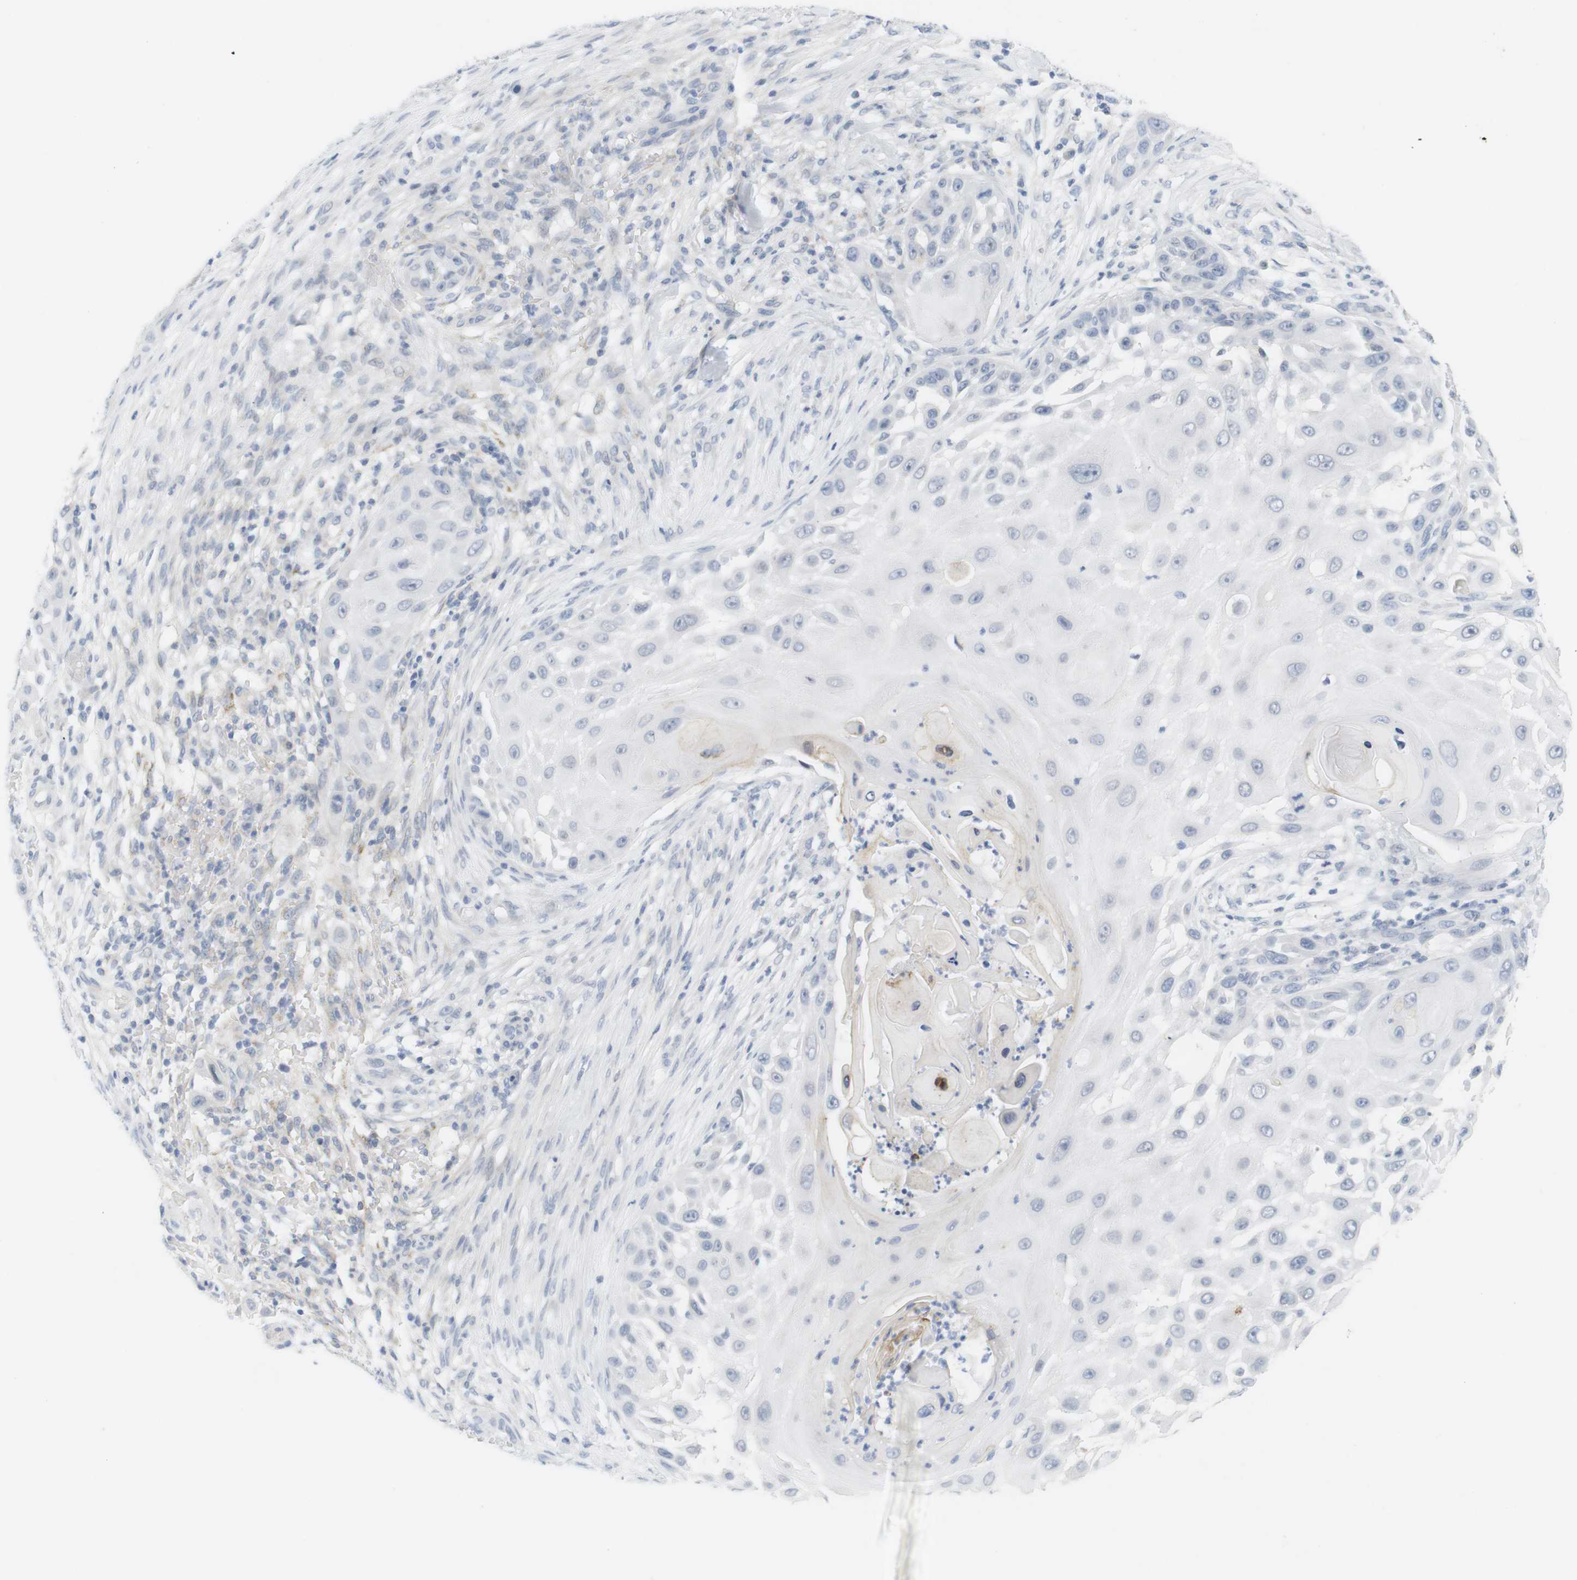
{"staining": {"intensity": "negative", "quantity": "none", "location": "none"}, "tissue": "skin cancer", "cell_type": "Tumor cells", "image_type": "cancer", "snomed": [{"axis": "morphology", "description": "Squamous cell carcinoma, NOS"}, {"axis": "topography", "description": "Skin"}], "caption": "Tumor cells show no significant expression in skin cancer (squamous cell carcinoma).", "gene": "YIPF1", "patient": {"sex": "female", "age": 44}}